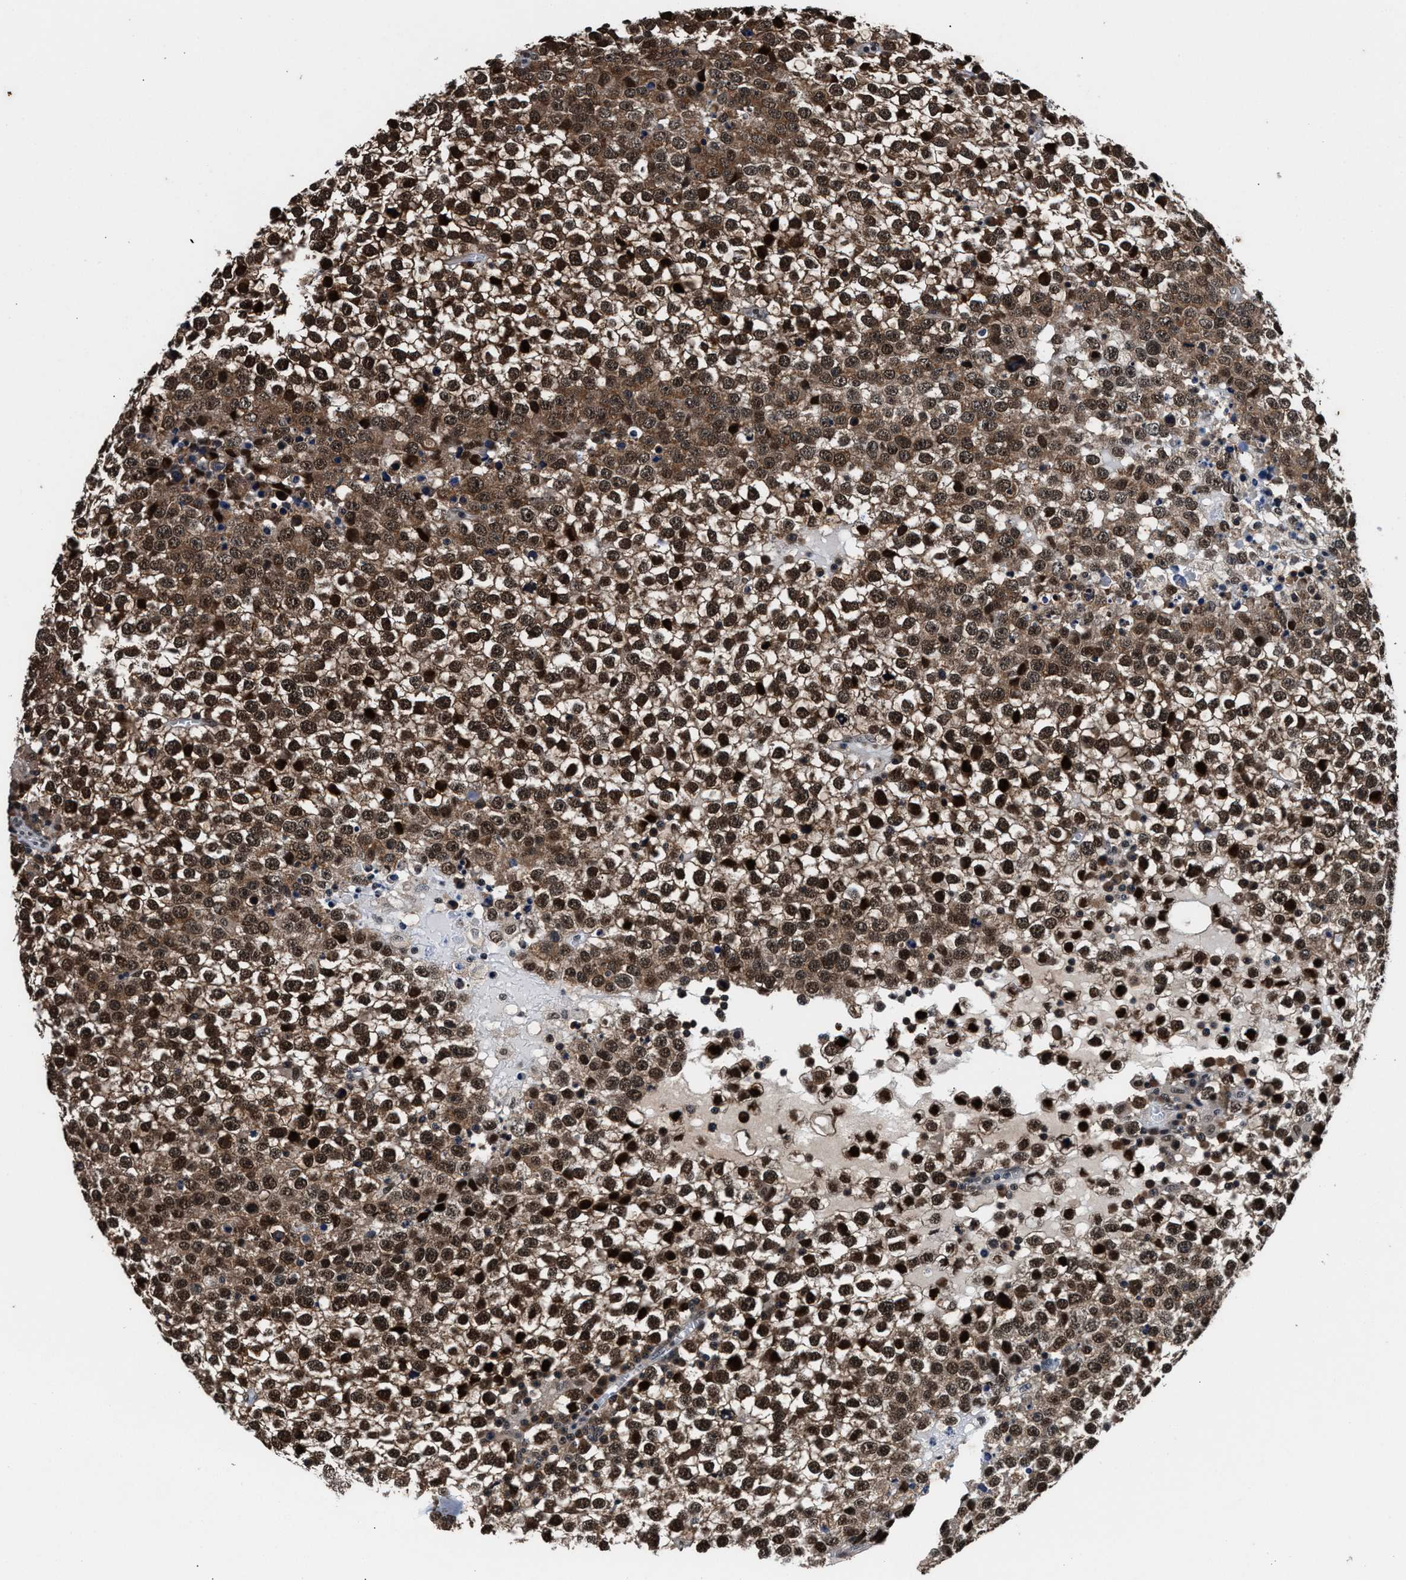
{"staining": {"intensity": "strong", "quantity": ">75%", "location": "cytoplasmic/membranous,nuclear"}, "tissue": "testis cancer", "cell_type": "Tumor cells", "image_type": "cancer", "snomed": [{"axis": "morphology", "description": "Seminoma, NOS"}, {"axis": "topography", "description": "Testis"}], "caption": "IHC of human testis cancer exhibits high levels of strong cytoplasmic/membranous and nuclear positivity in approximately >75% of tumor cells. The staining is performed using DAB brown chromogen to label protein expression. The nuclei are counter-stained blue using hematoxylin.", "gene": "USP16", "patient": {"sex": "male", "age": 65}}